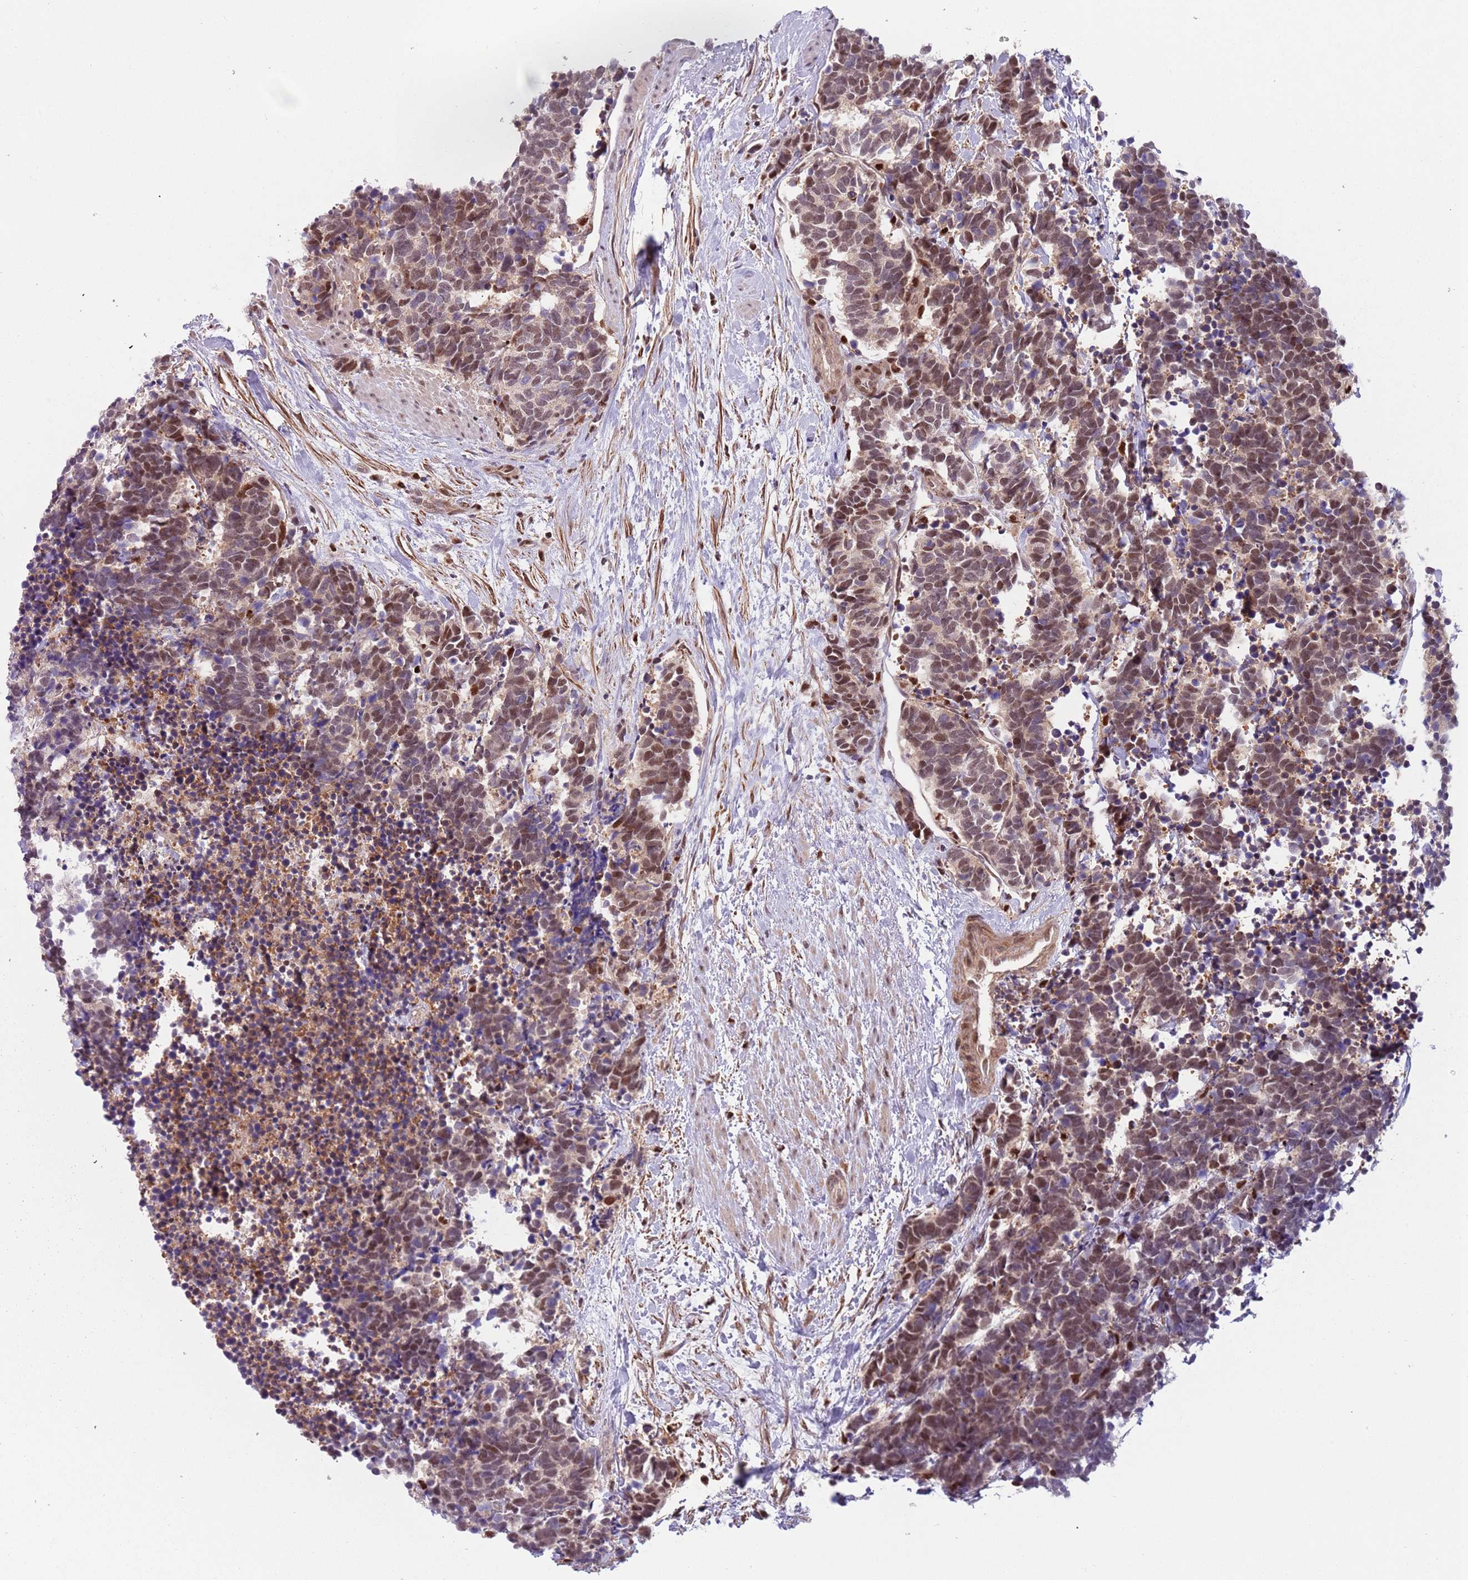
{"staining": {"intensity": "moderate", "quantity": ">75%", "location": "nuclear"}, "tissue": "carcinoid", "cell_type": "Tumor cells", "image_type": "cancer", "snomed": [{"axis": "morphology", "description": "Carcinoma, NOS"}, {"axis": "morphology", "description": "Carcinoid, malignant, NOS"}, {"axis": "topography", "description": "Prostate"}], "caption": "There is medium levels of moderate nuclear staining in tumor cells of malignant carcinoid, as demonstrated by immunohistochemical staining (brown color).", "gene": "RMND5B", "patient": {"sex": "male", "age": 57}}